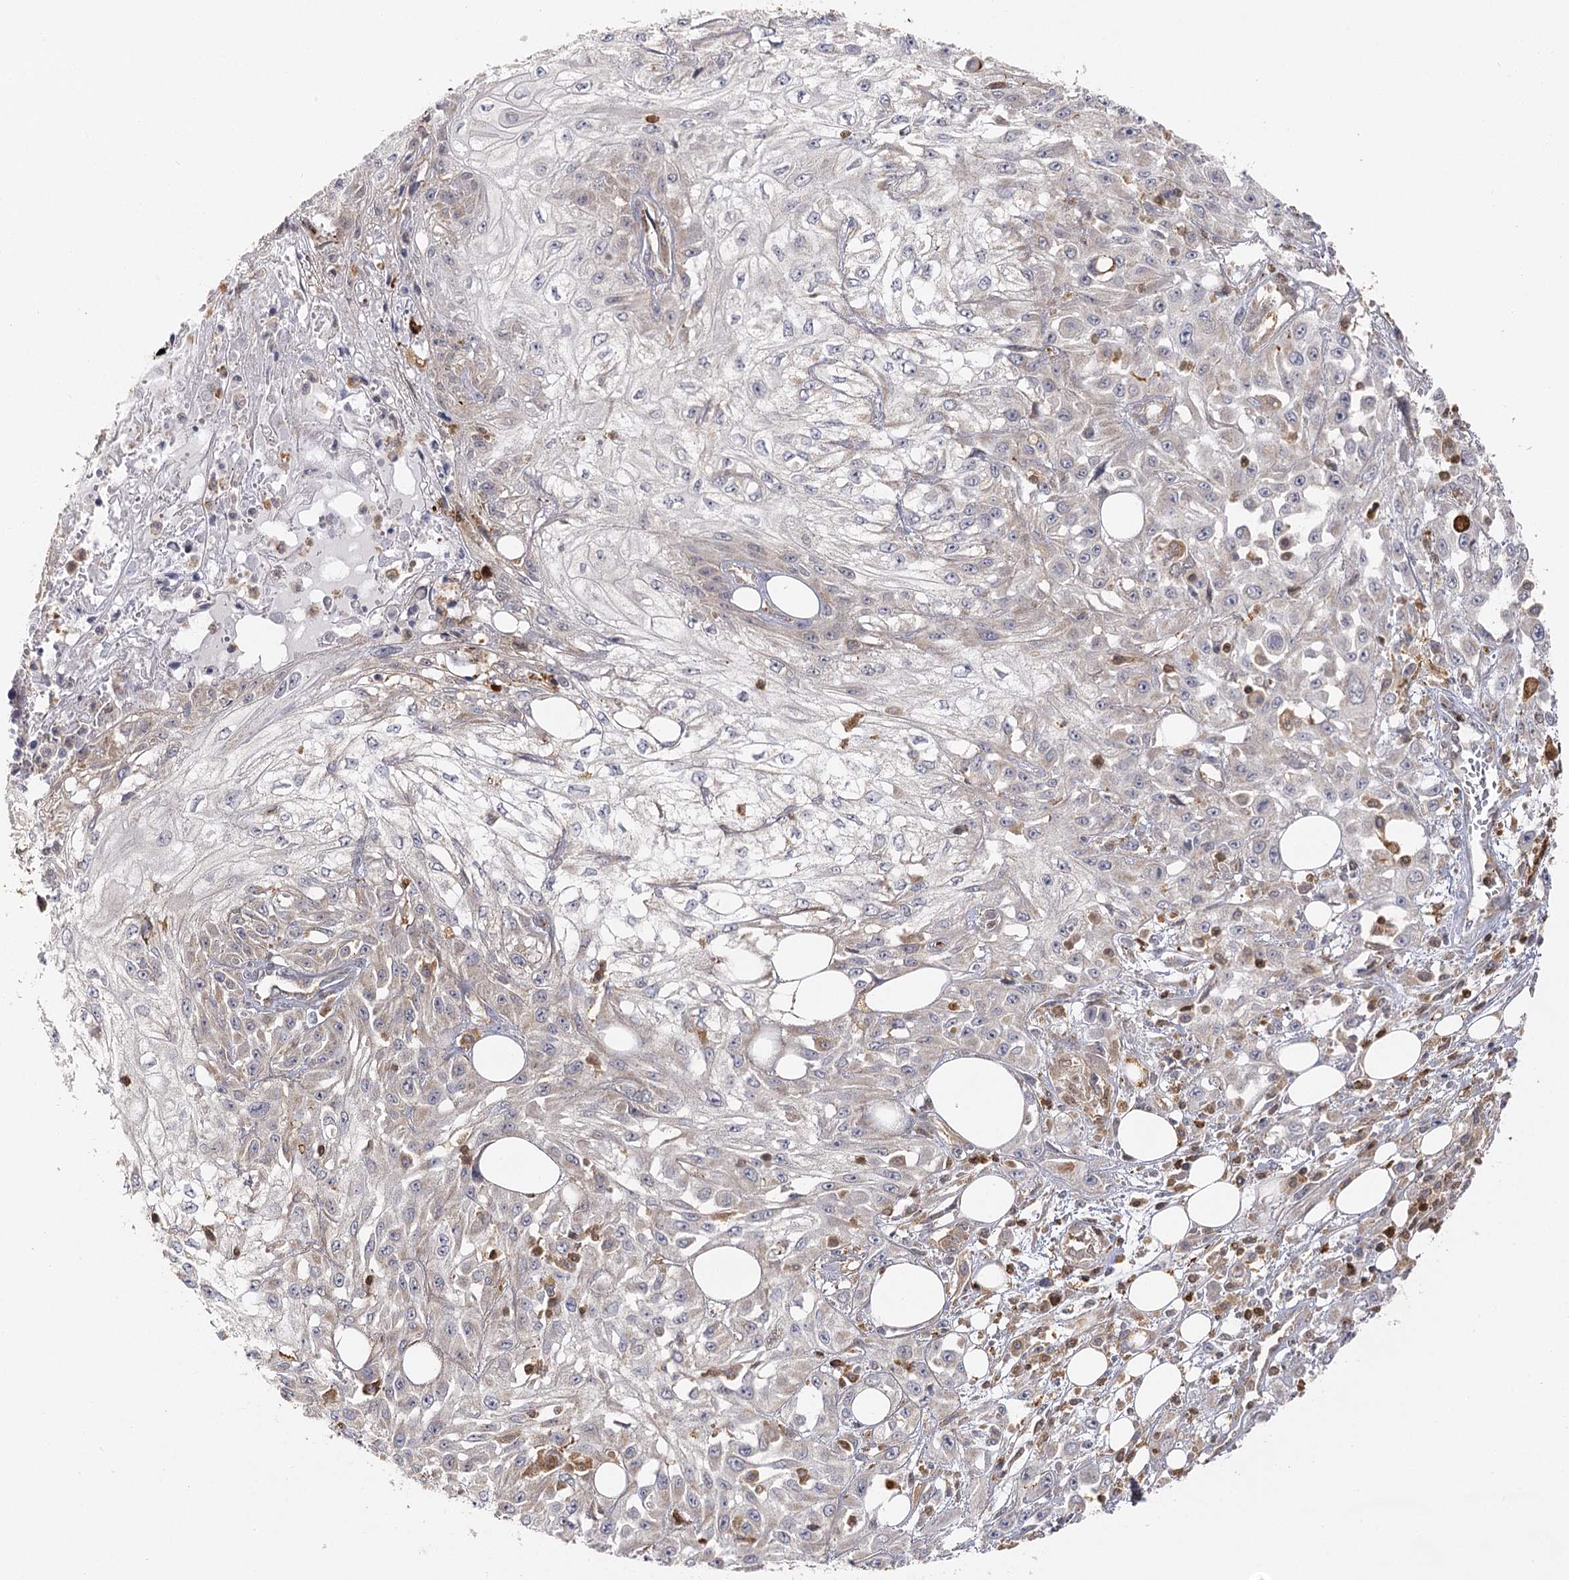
{"staining": {"intensity": "negative", "quantity": "none", "location": "none"}, "tissue": "skin cancer", "cell_type": "Tumor cells", "image_type": "cancer", "snomed": [{"axis": "morphology", "description": "Squamous cell carcinoma, NOS"}, {"axis": "morphology", "description": "Squamous cell carcinoma, metastatic, NOS"}, {"axis": "topography", "description": "Skin"}, {"axis": "topography", "description": "Lymph node"}], "caption": "A histopathology image of skin cancer (squamous cell carcinoma) stained for a protein displays no brown staining in tumor cells.", "gene": "SEC24B", "patient": {"sex": "male", "age": 75}}